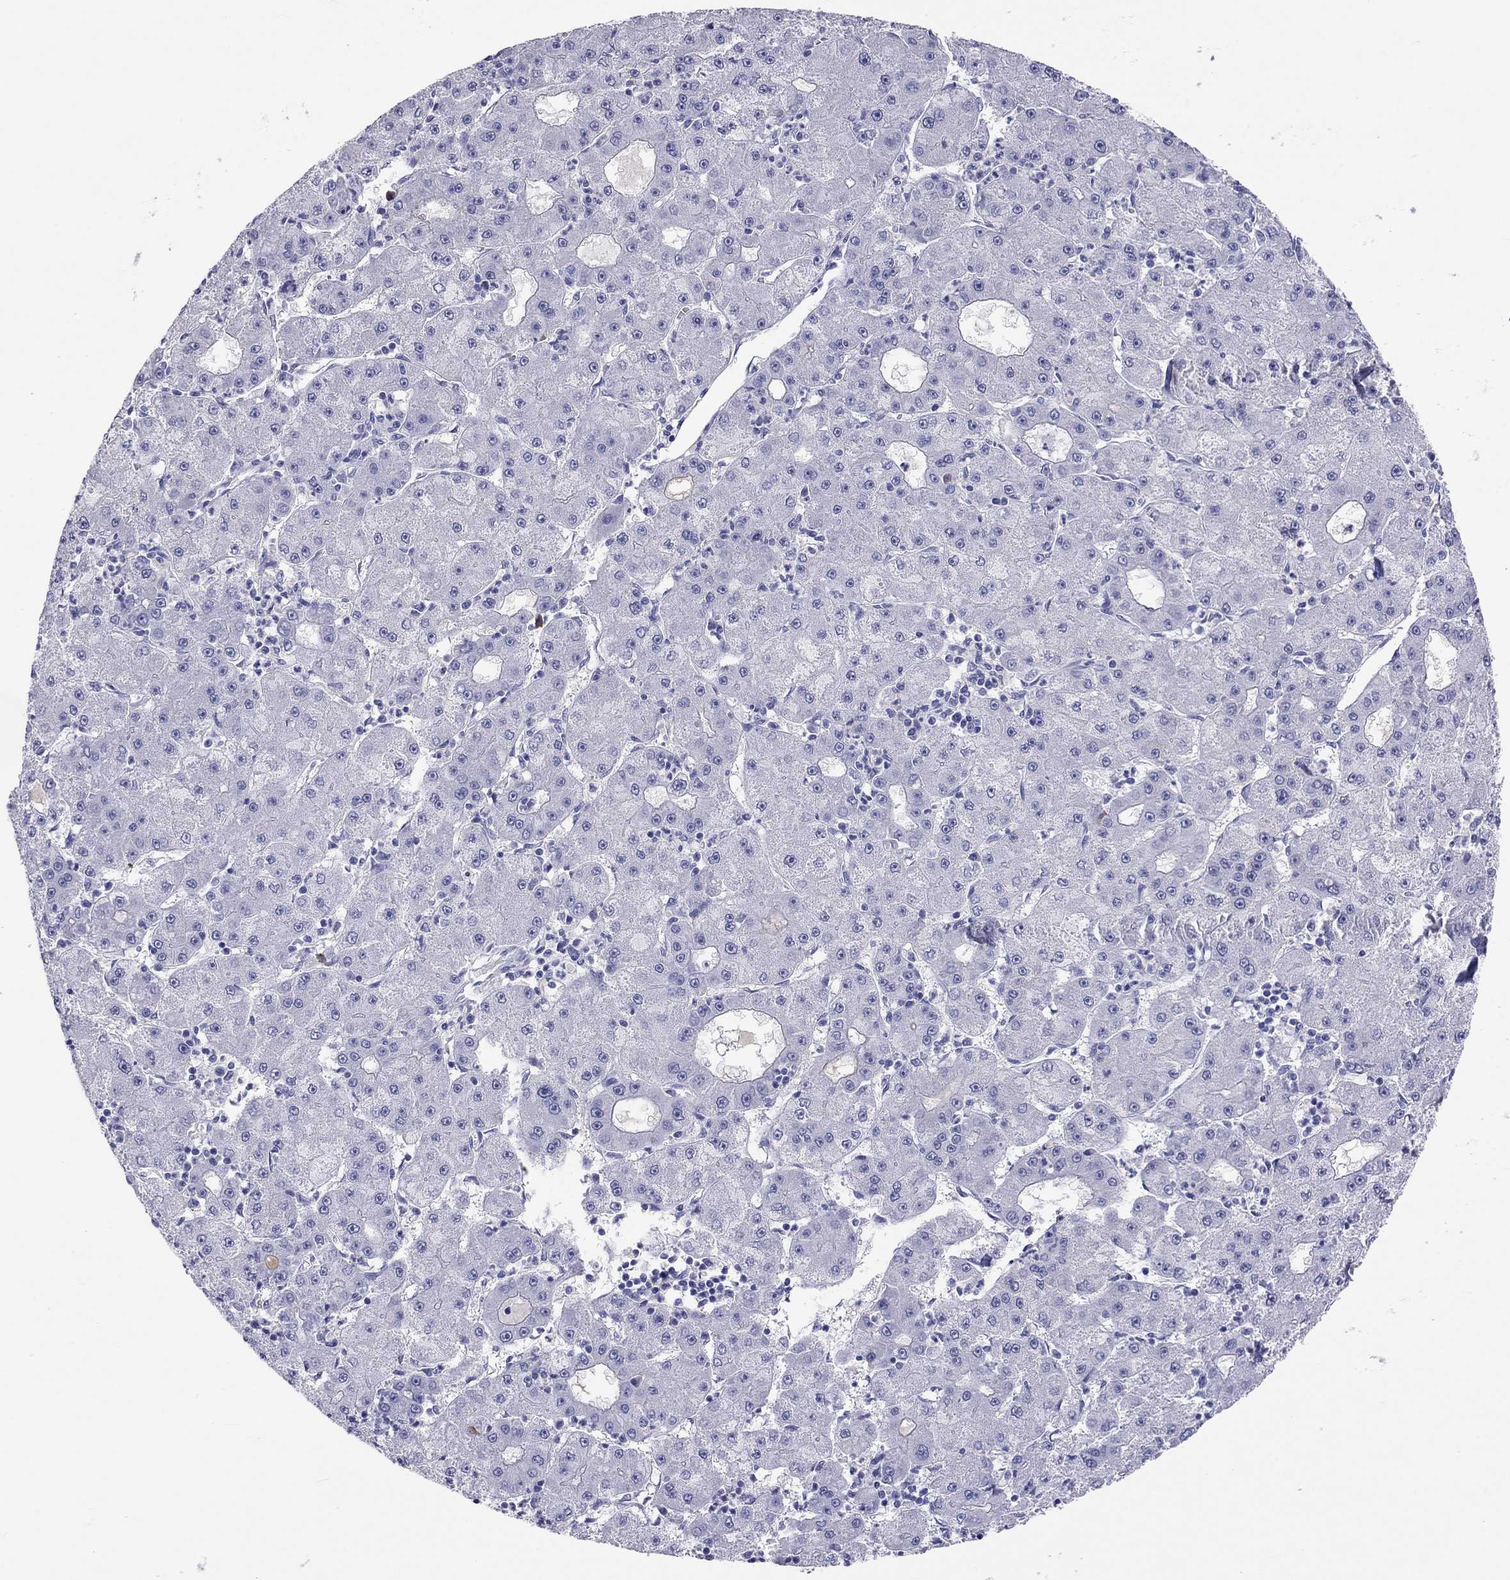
{"staining": {"intensity": "negative", "quantity": "none", "location": "none"}, "tissue": "liver cancer", "cell_type": "Tumor cells", "image_type": "cancer", "snomed": [{"axis": "morphology", "description": "Carcinoma, Hepatocellular, NOS"}, {"axis": "topography", "description": "Liver"}], "caption": "Immunohistochemistry (IHC) of hepatocellular carcinoma (liver) reveals no positivity in tumor cells.", "gene": "CALHM1", "patient": {"sex": "male", "age": 73}}